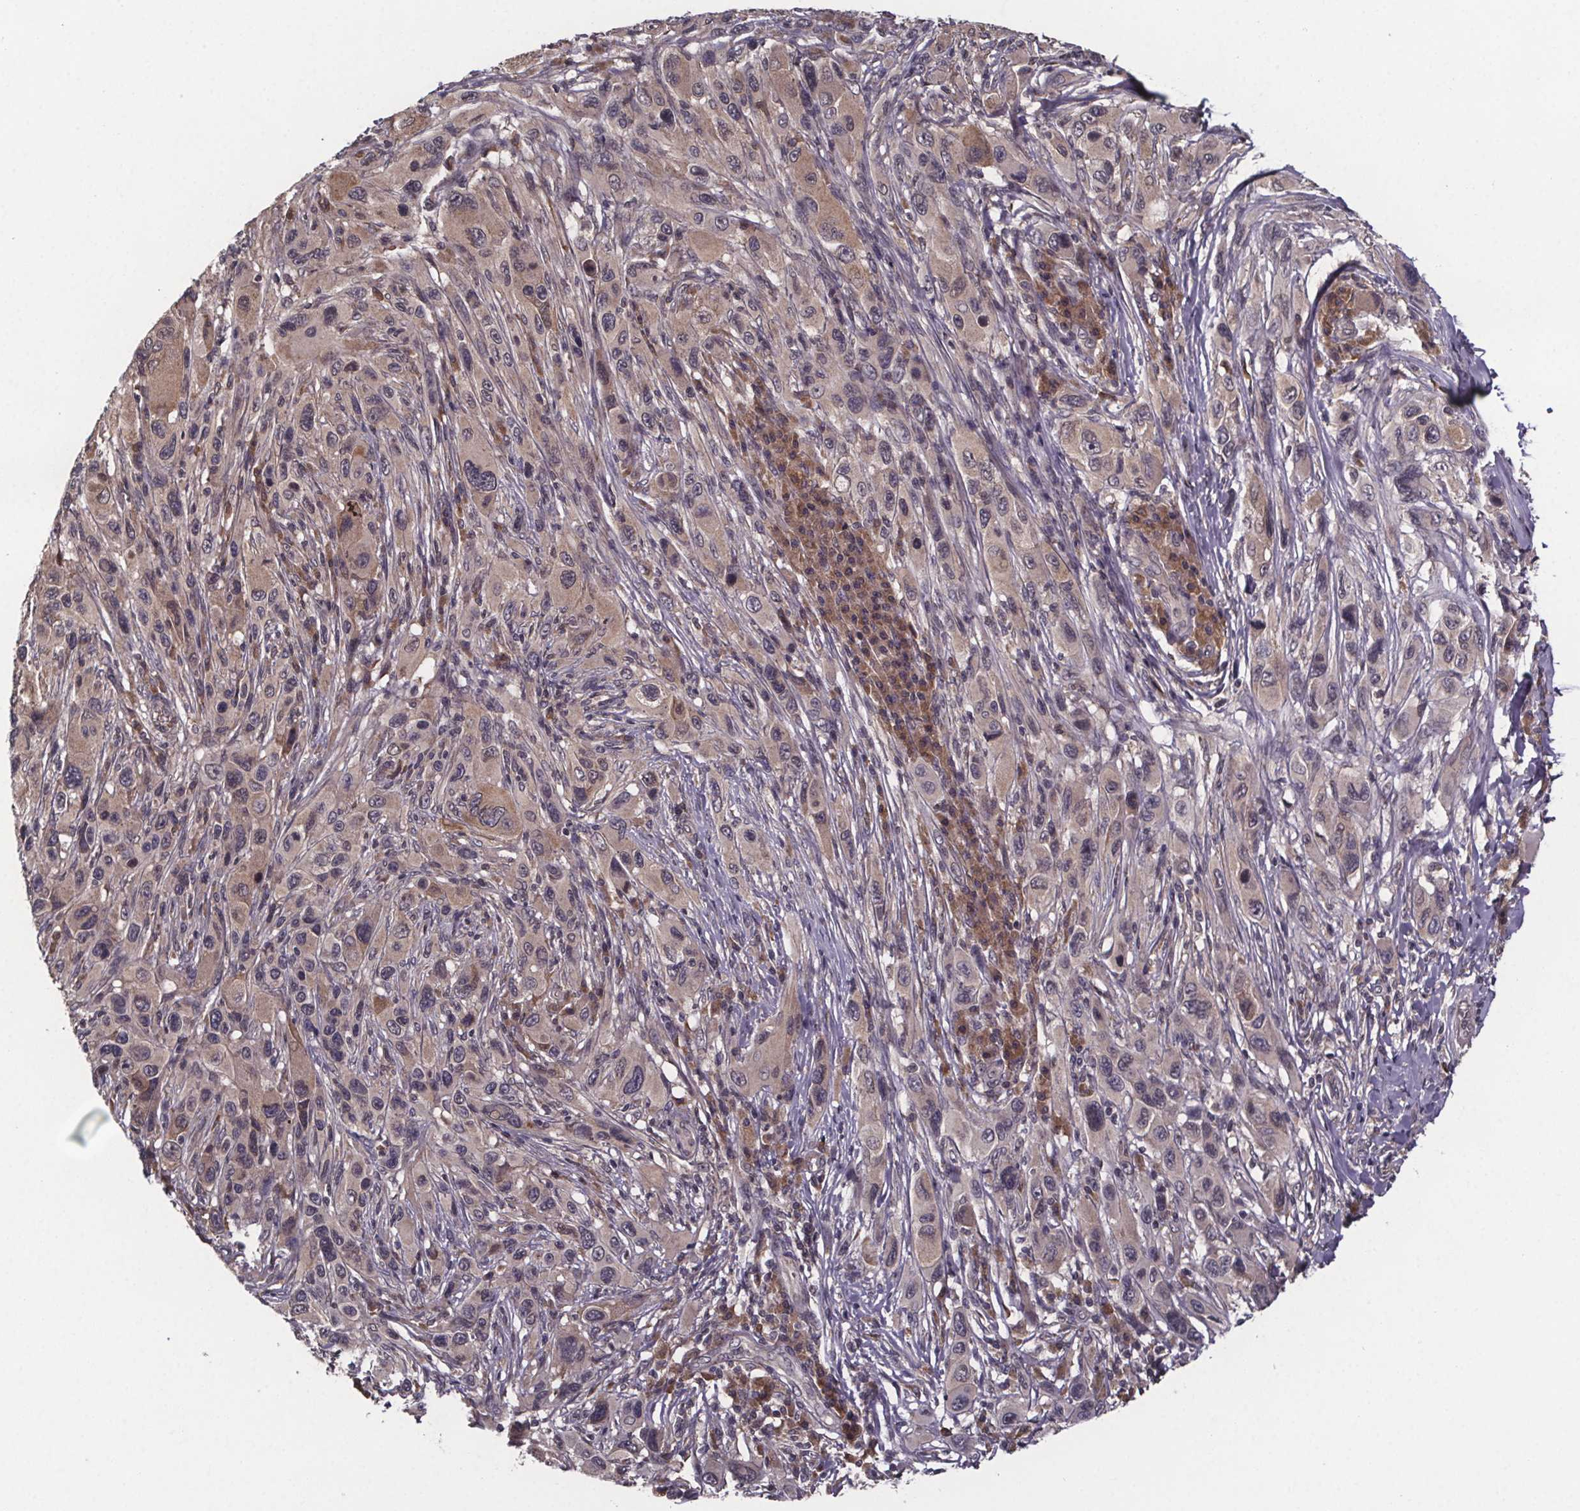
{"staining": {"intensity": "weak", "quantity": ">75%", "location": "cytoplasmic/membranous"}, "tissue": "melanoma", "cell_type": "Tumor cells", "image_type": "cancer", "snomed": [{"axis": "morphology", "description": "Malignant melanoma, NOS"}, {"axis": "topography", "description": "Skin"}], "caption": "Immunohistochemistry histopathology image of neoplastic tissue: human malignant melanoma stained using immunohistochemistry reveals low levels of weak protein expression localized specifically in the cytoplasmic/membranous of tumor cells, appearing as a cytoplasmic/membranous brown color.", "gene": "SAT1", "patient": {"sex": "male", "age": 53}}